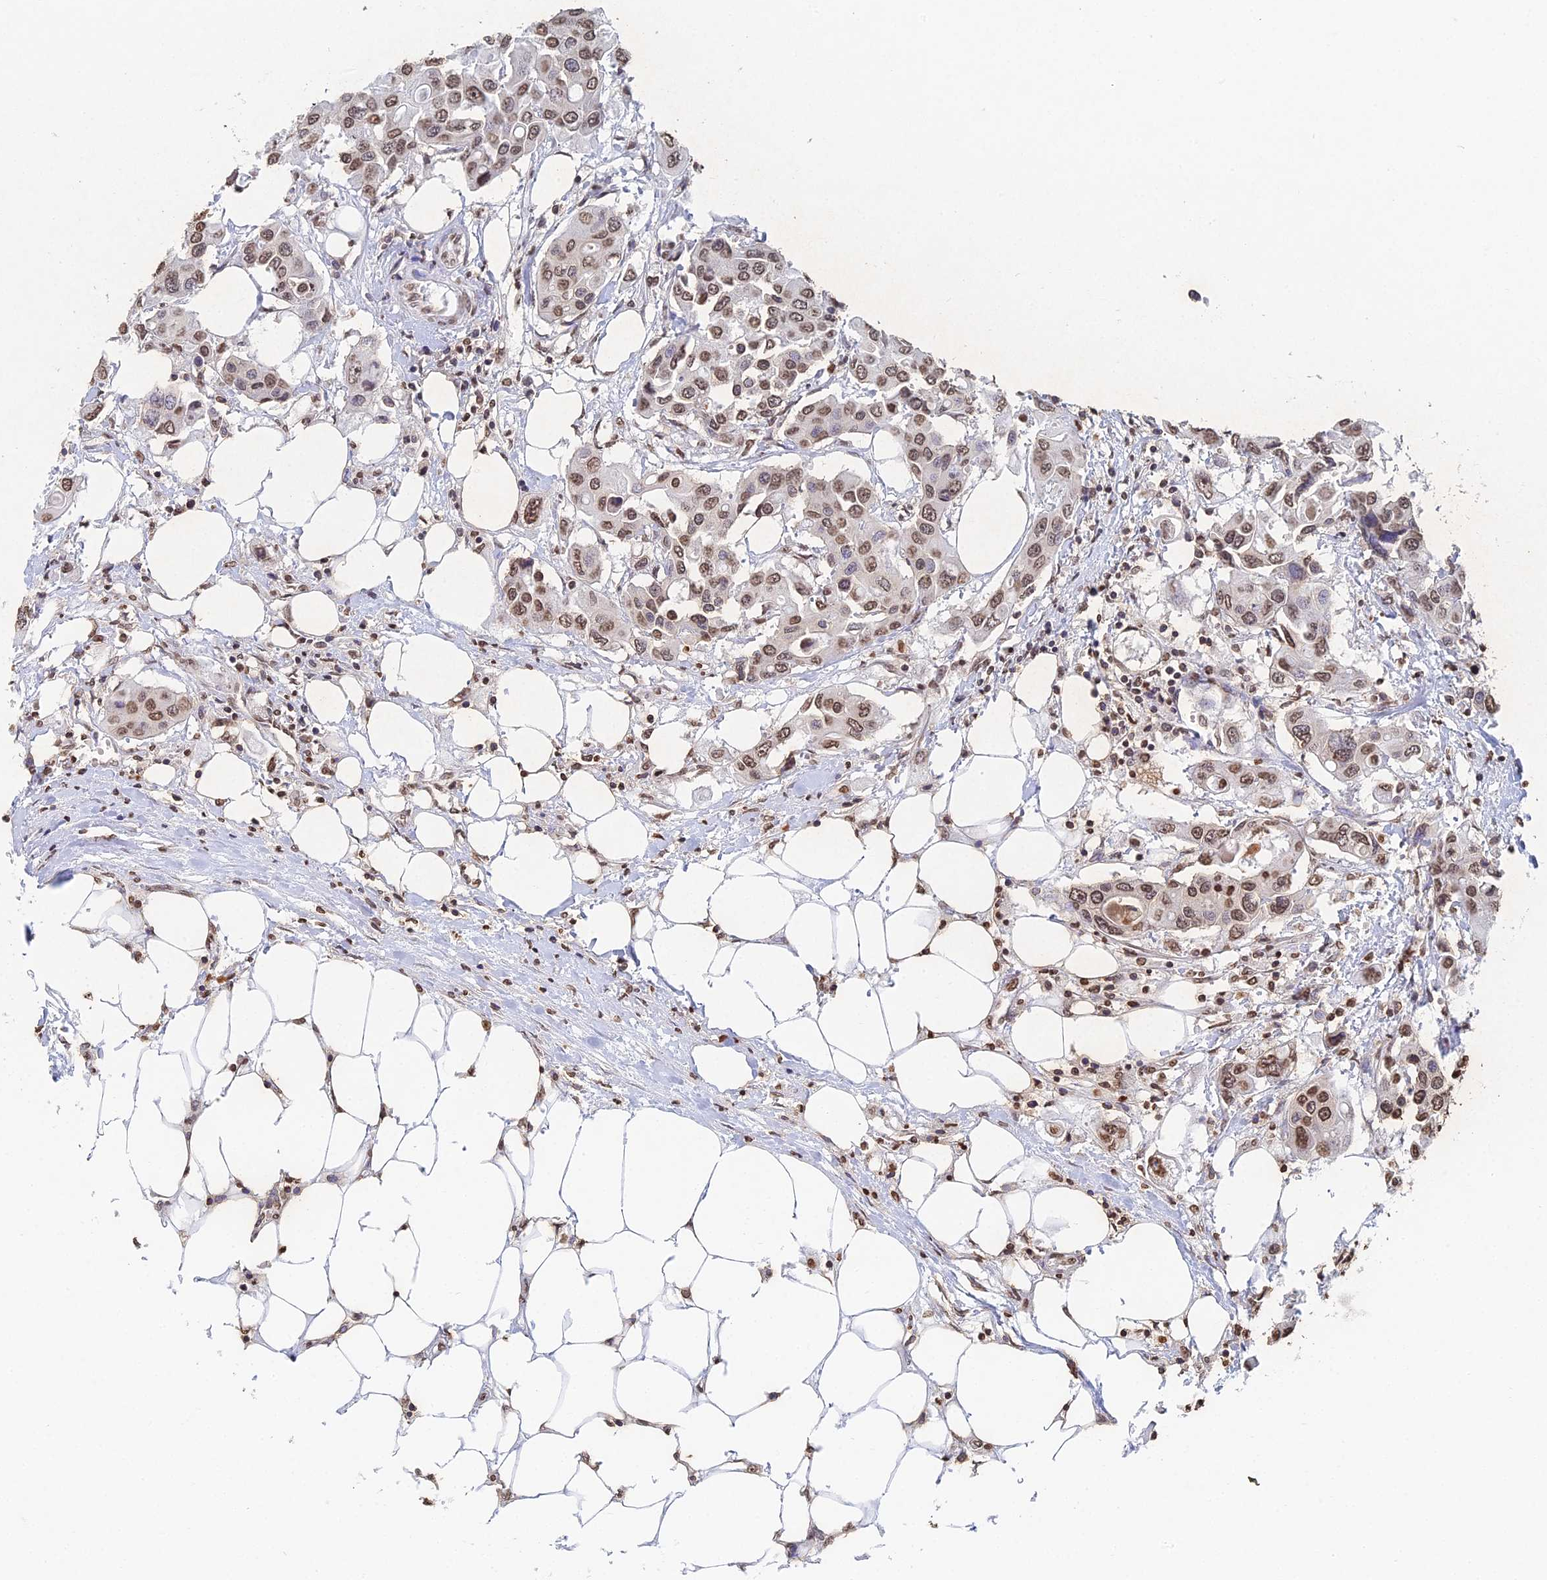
{"staining": {"intensity": "moderate", "quantity": ">75%", "location": "nuclear"}, "tissue": "colorectal cancer", "cell_type": "Tumor cells", "image_type": "cancer", "snomed": [{"axis": "morphology", "description": "Adenocarcinoma, NOS"}, {"axis": "topography", "description": "Colon"}], "caption": "Adenocarcinoma (colorectal) stained for a protein (brown) exhibits moderate nuclear positive positivity in about >75% of tumor cells.", "gene": "GBP3", "patient": {"sex": "male", "age": 77}}